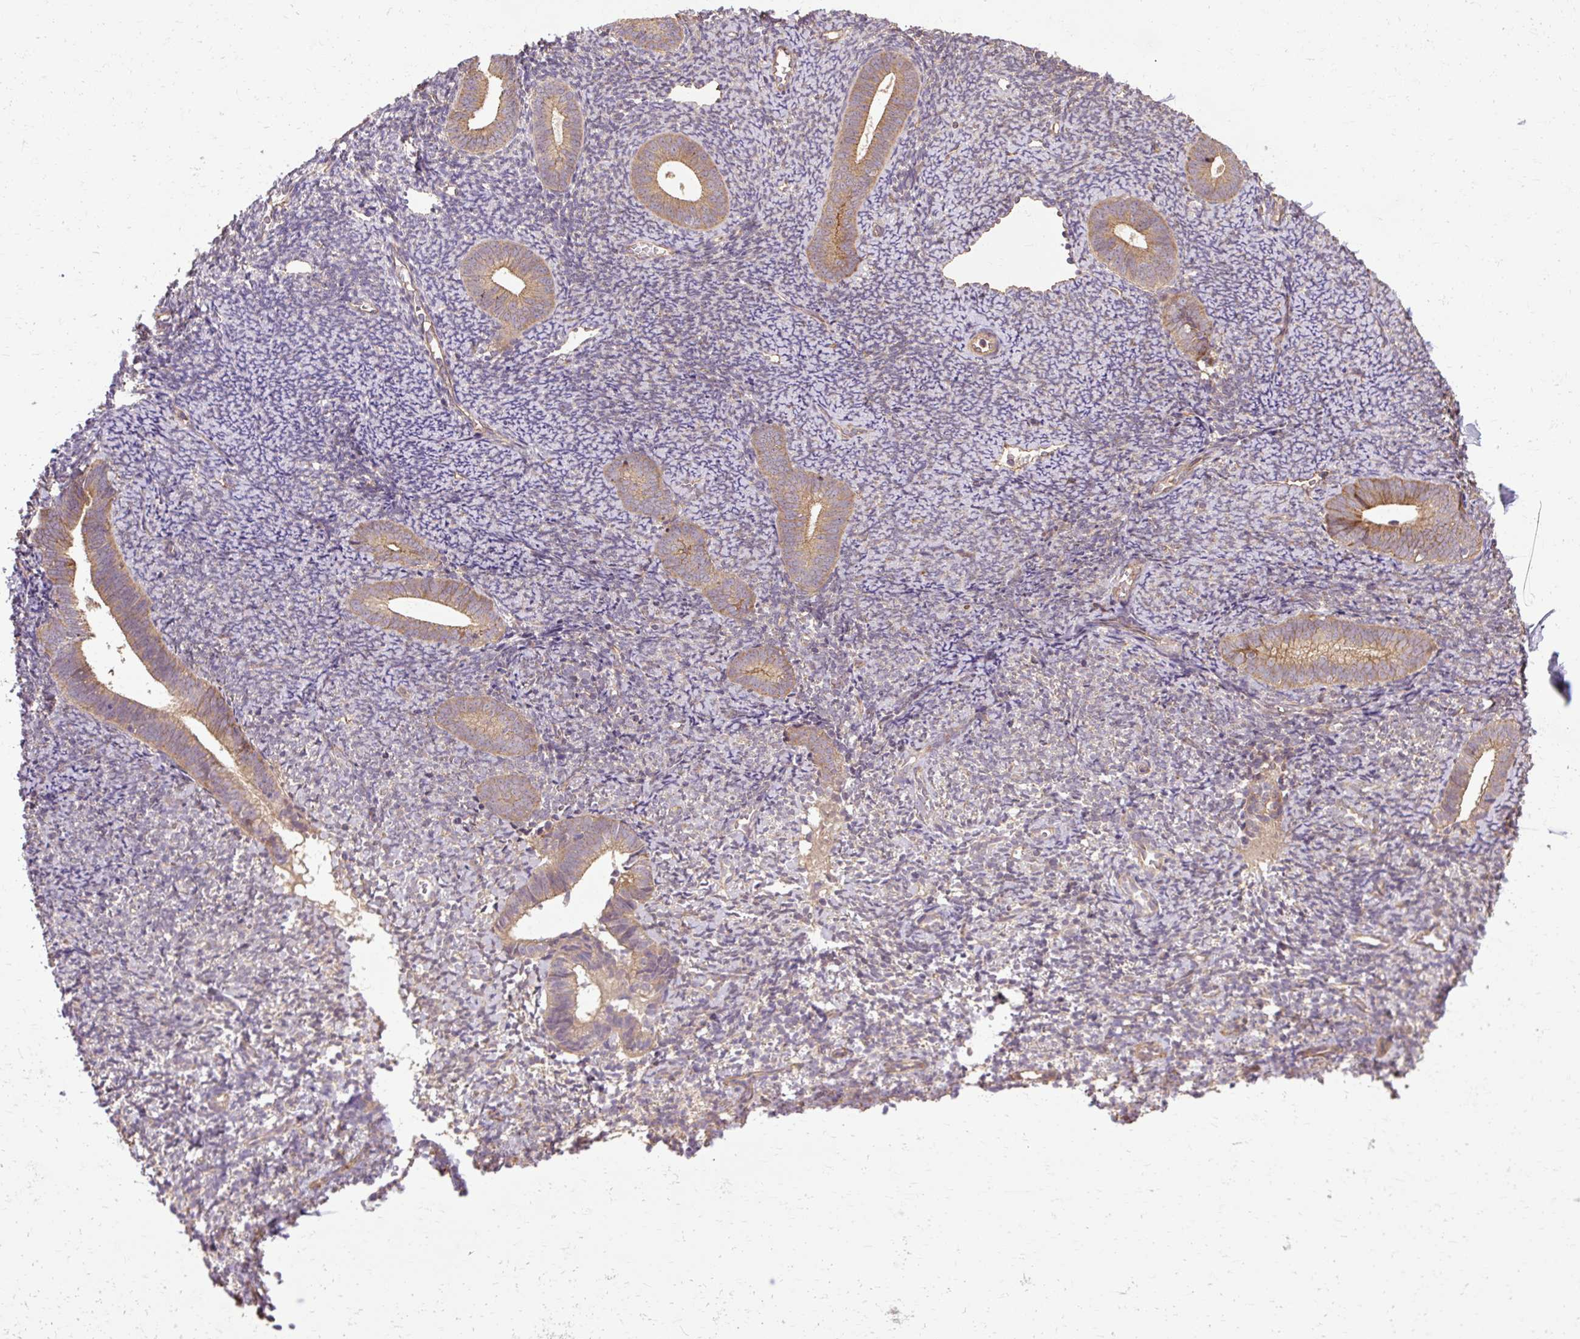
{"staining": {"intensity": "weak", "quantity": "25%-75%", "location": "cytoplasmic/membranous"}, "tissue": "endometrium", "cell_type": "Cells in endometrial stroma", "image_type": "normal", "snomed": [{"axis": "morphology", "description": "Normal tissue, NOS"}, {"axis": "topography", "description": "Endometrium"}], "caption": "Immunohistochemistry (IHC) histopathology image of normal endometrium stained for a protein (brown), which reveals low levels of weak cytoplasmic/membranous expression in about 25%-75% of cells in endometrial stroma.", "gene": "FLRT1", "patient": {"sex": "female", "age": 39}}